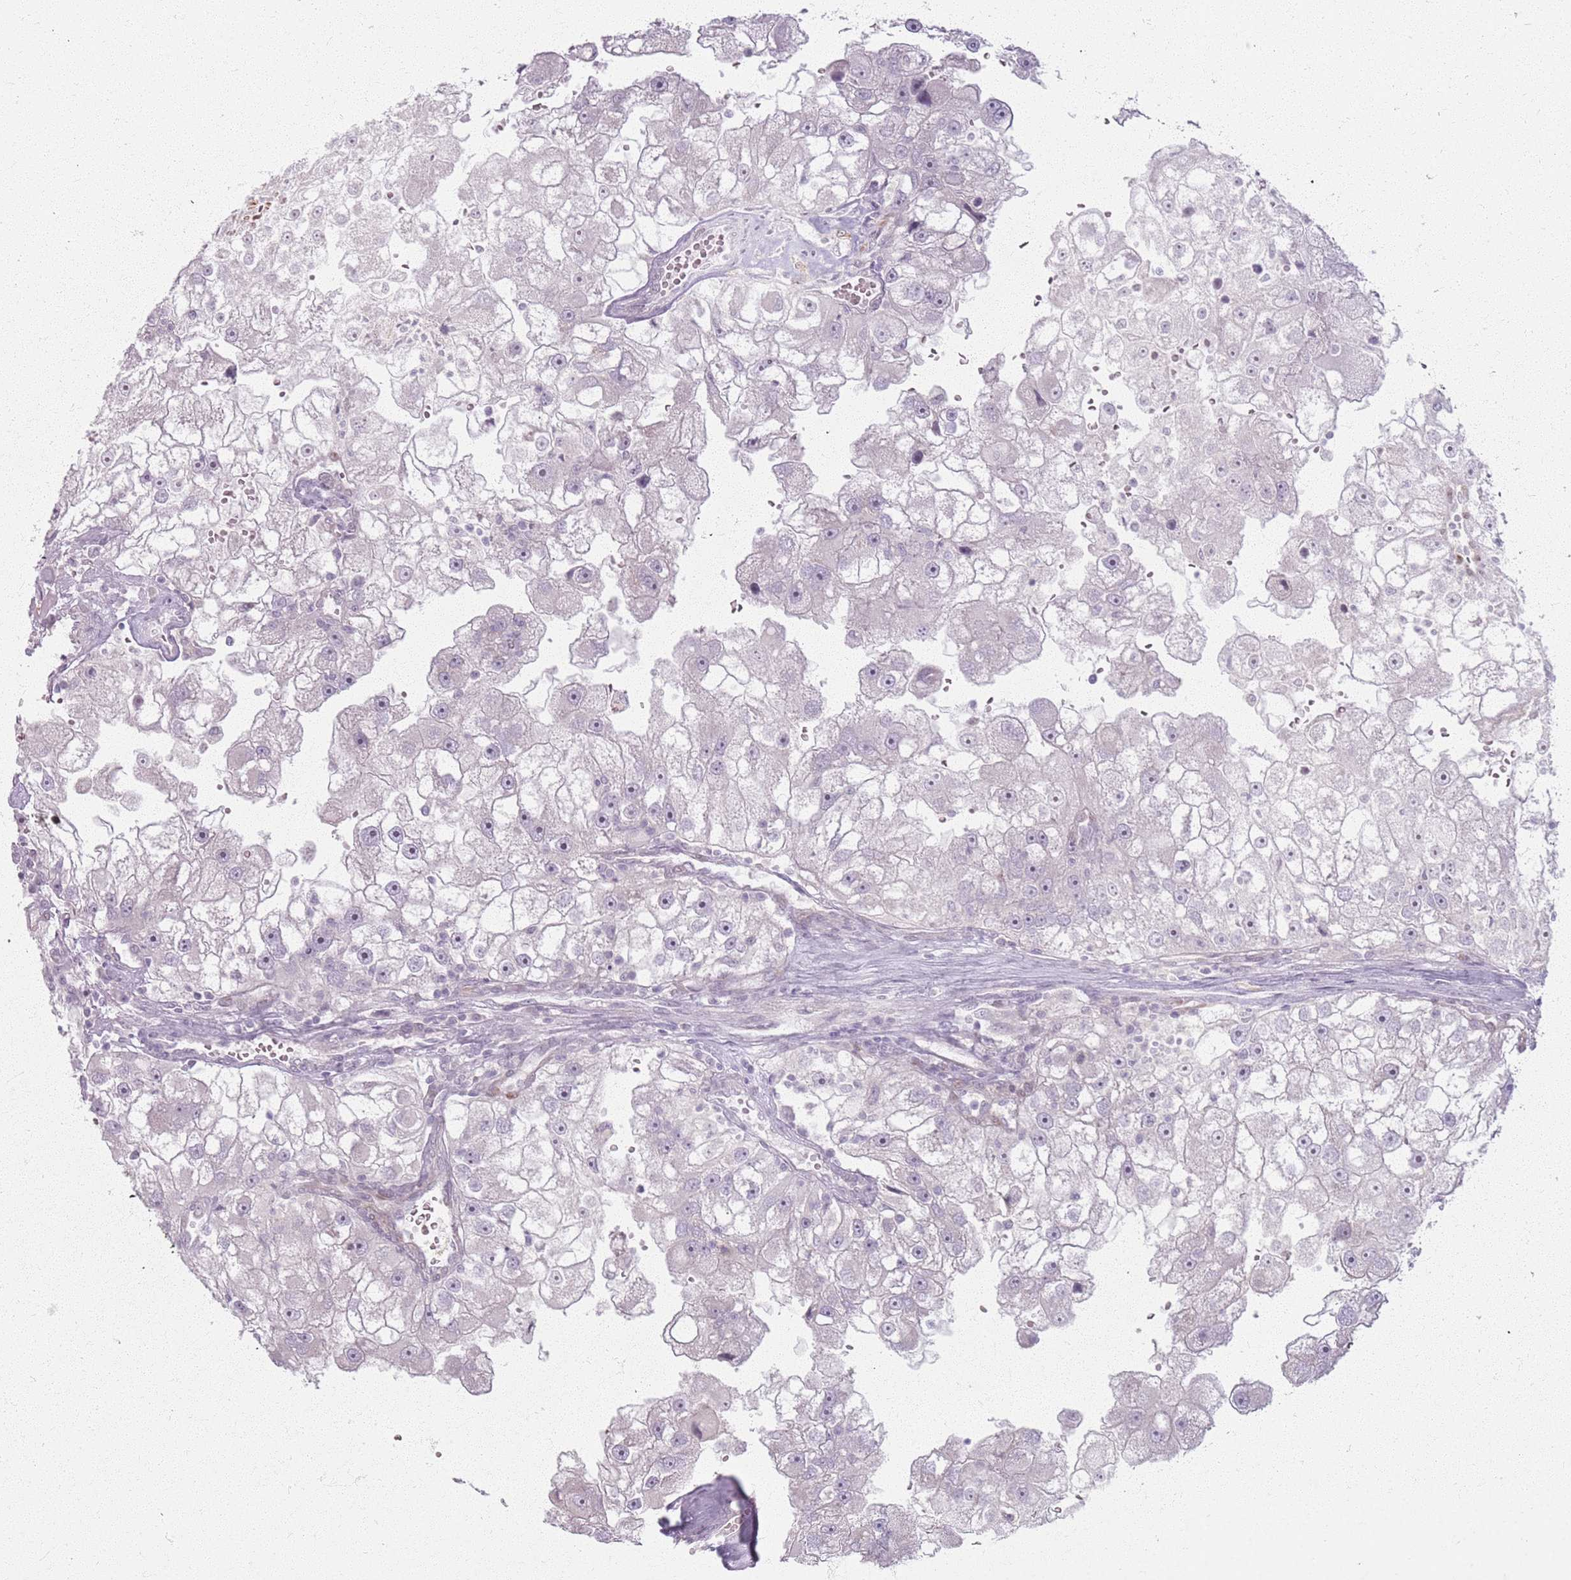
{"staining": {"intensity": "negative", "quantity": "none", "location": "none"}, "tissue": "renal cancer", "cell_type": "Tumor cells", "image_type": "cancer", "snomed": [{"axis": "morphology", "description": "Adenocarcinoma, NOS"}, {"axis": "topography", "description": "Kidney"}], "caption": "Histopathology image shows no protein positivity in tumor cells of renal cancer tissue. (DAB (3,3'-diaminobenzidine) IHC visualized using brightfield microscopy, high magnification).", "gene": "CRIPT", "patient": {"sex": "male", "age": 63}}